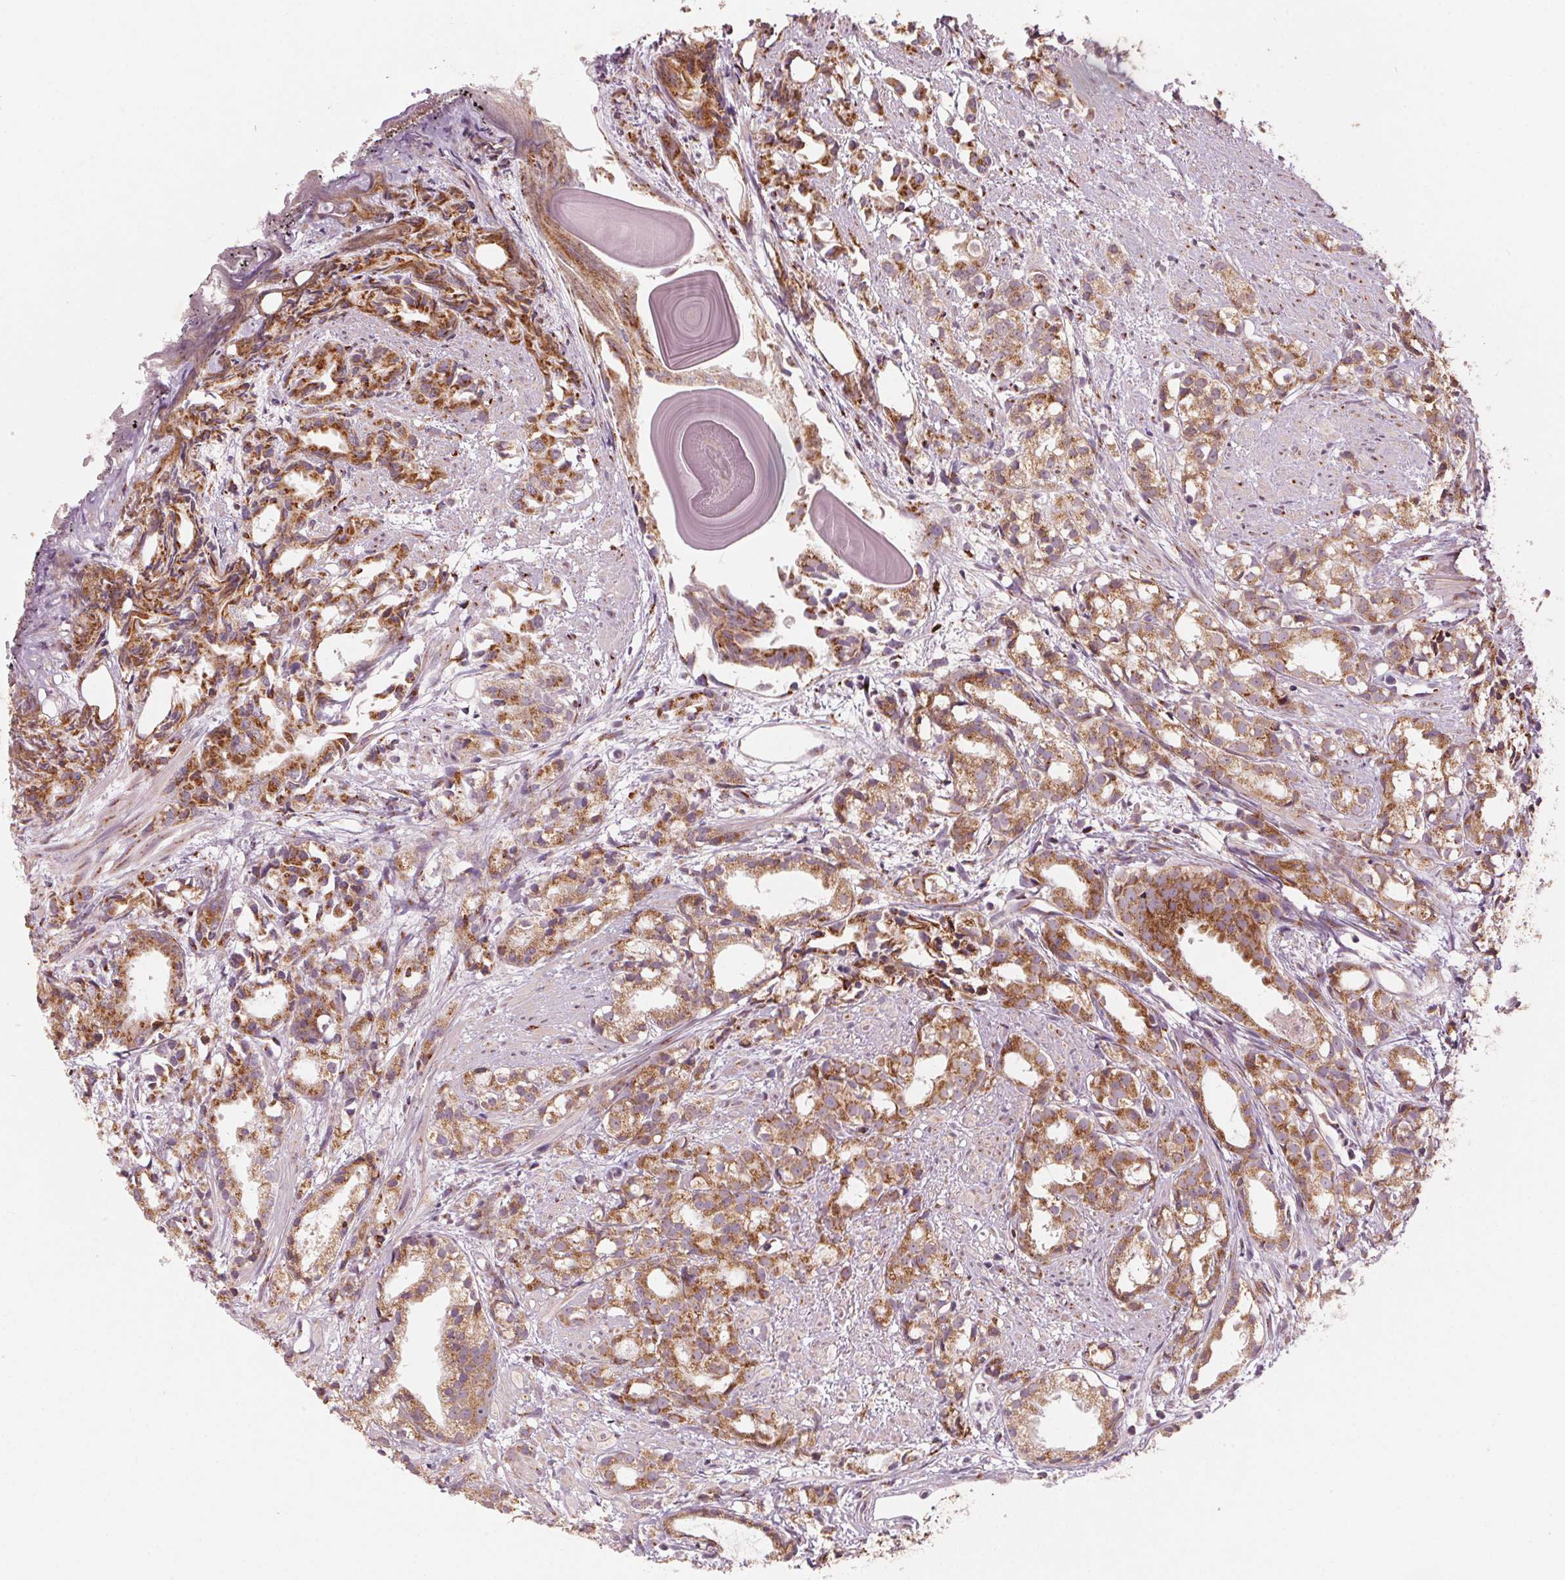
{"staining": {"intensity": "strong", "quantity": ">75%", "location": "cytoplasmic/membranous"}, "tissue": "prostate cancer", "cell_type": "Tumor cells", "image_type": "cancer", "snomed": [{"axis": "morphology", "description": "Adenocarcinoma, High grade"}, {"axis": "topography", "description": "Prostate"}], "caption": "A micrograph showing strong cytoplasmic/membranous staining in about >75% of tumor cells in prostate cancer (adenocarcinoma (high-grade)), as visualized by brown immunohistochemical staining.", "gene": "TOMM70", "patient": {"sex": "male", "age": 79}}